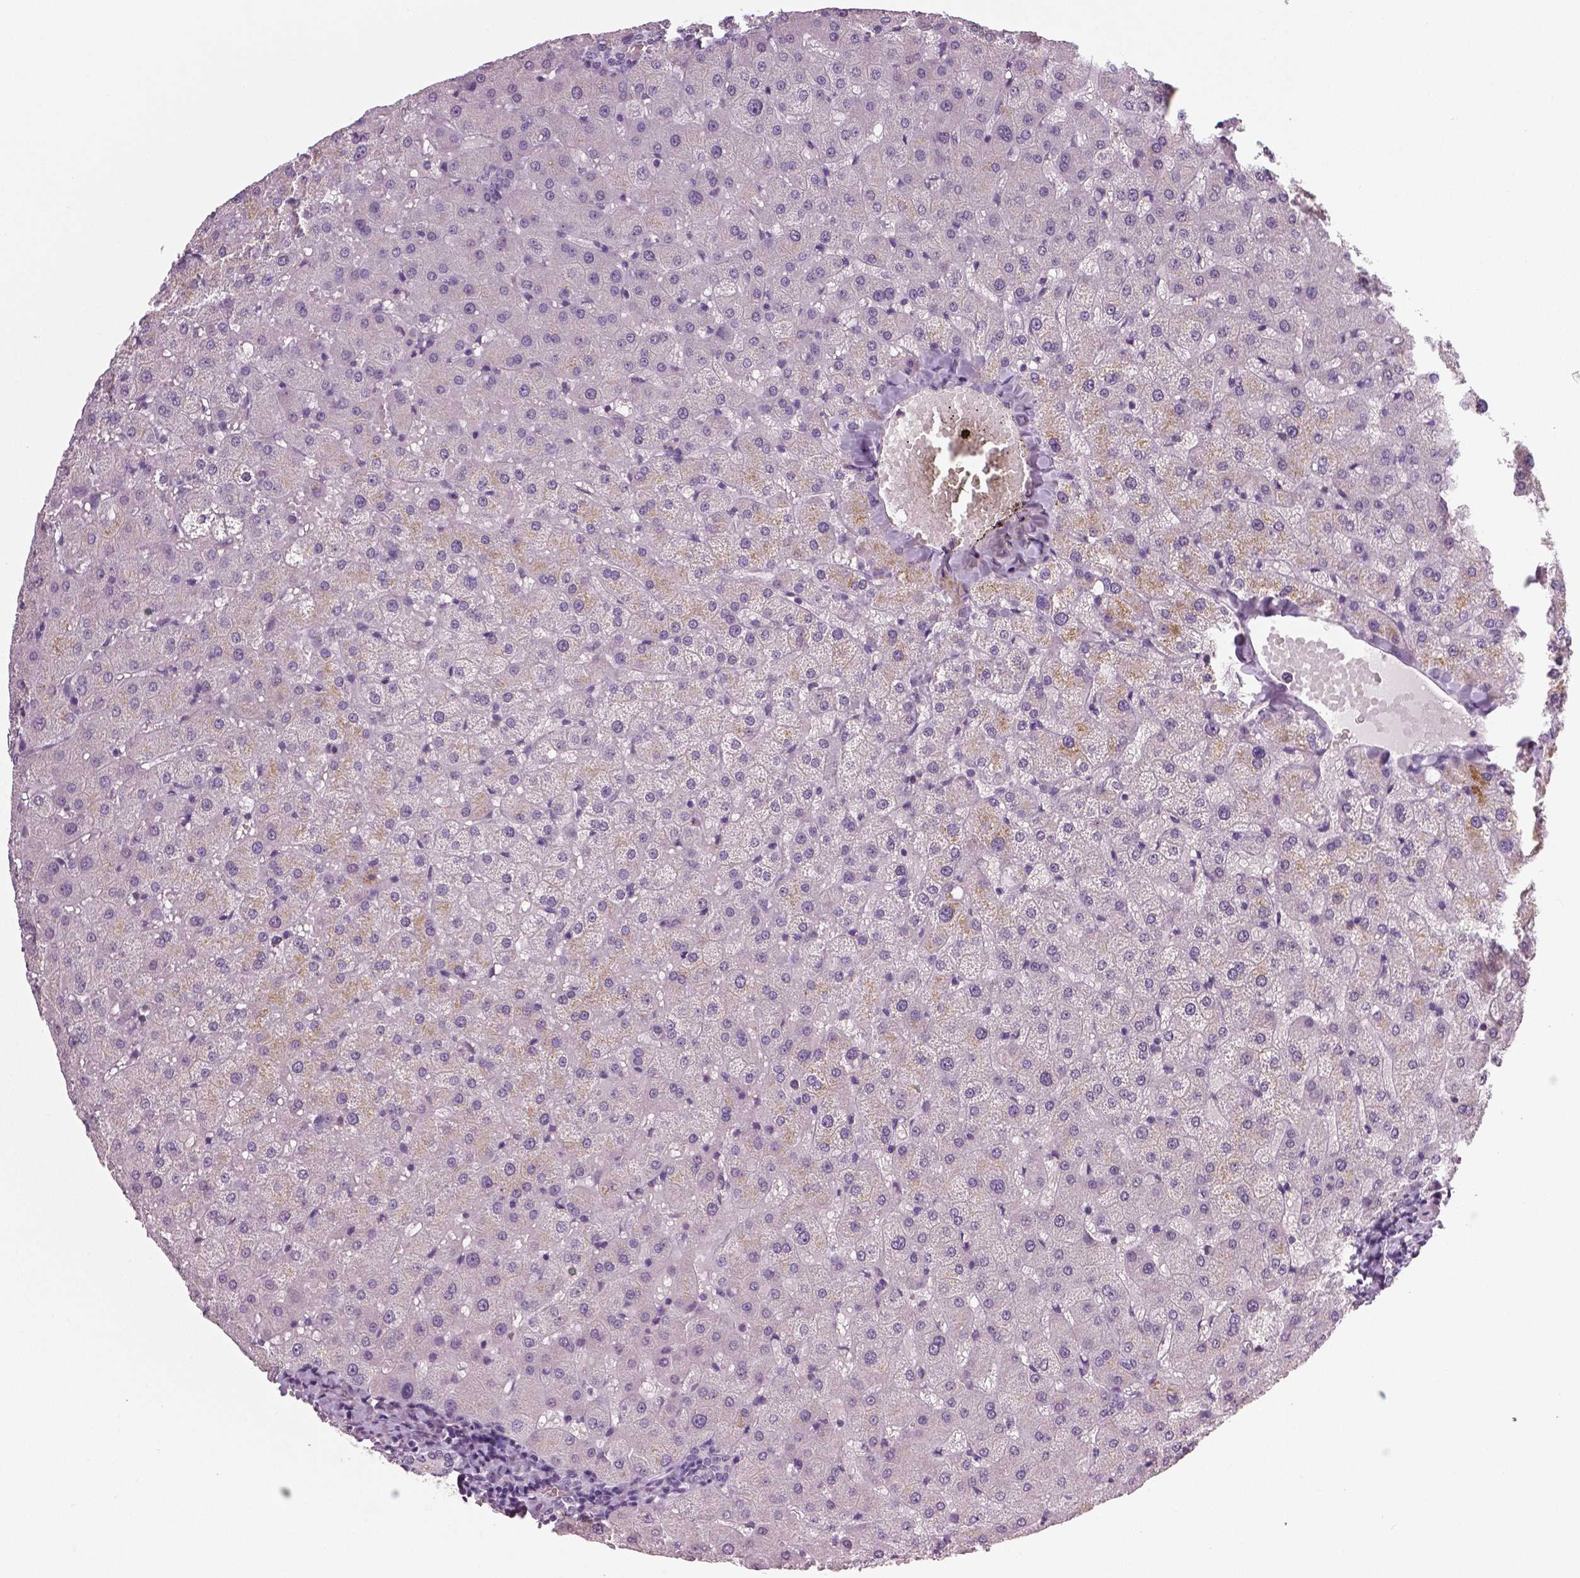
{"staining": {"intensity": "negative", "quantity": "none", "location": "none"}, "tissue": "liver", "cell_type": "Cholangiocytes", "image_type": "normal", "snomed": [{"axis": "morphology", "description": "Normal tissue, NOS"}, {"axis": "topography", "description": "Liver"}], "caption": "Immunohistochemistry (IHC) histopathology image of unremarkable human liver stained for a protein (brown), which reveals no positivity in cholangiocytes.", "gene": "NECAB1", "patient": {"sex": "female", "age": 50}}